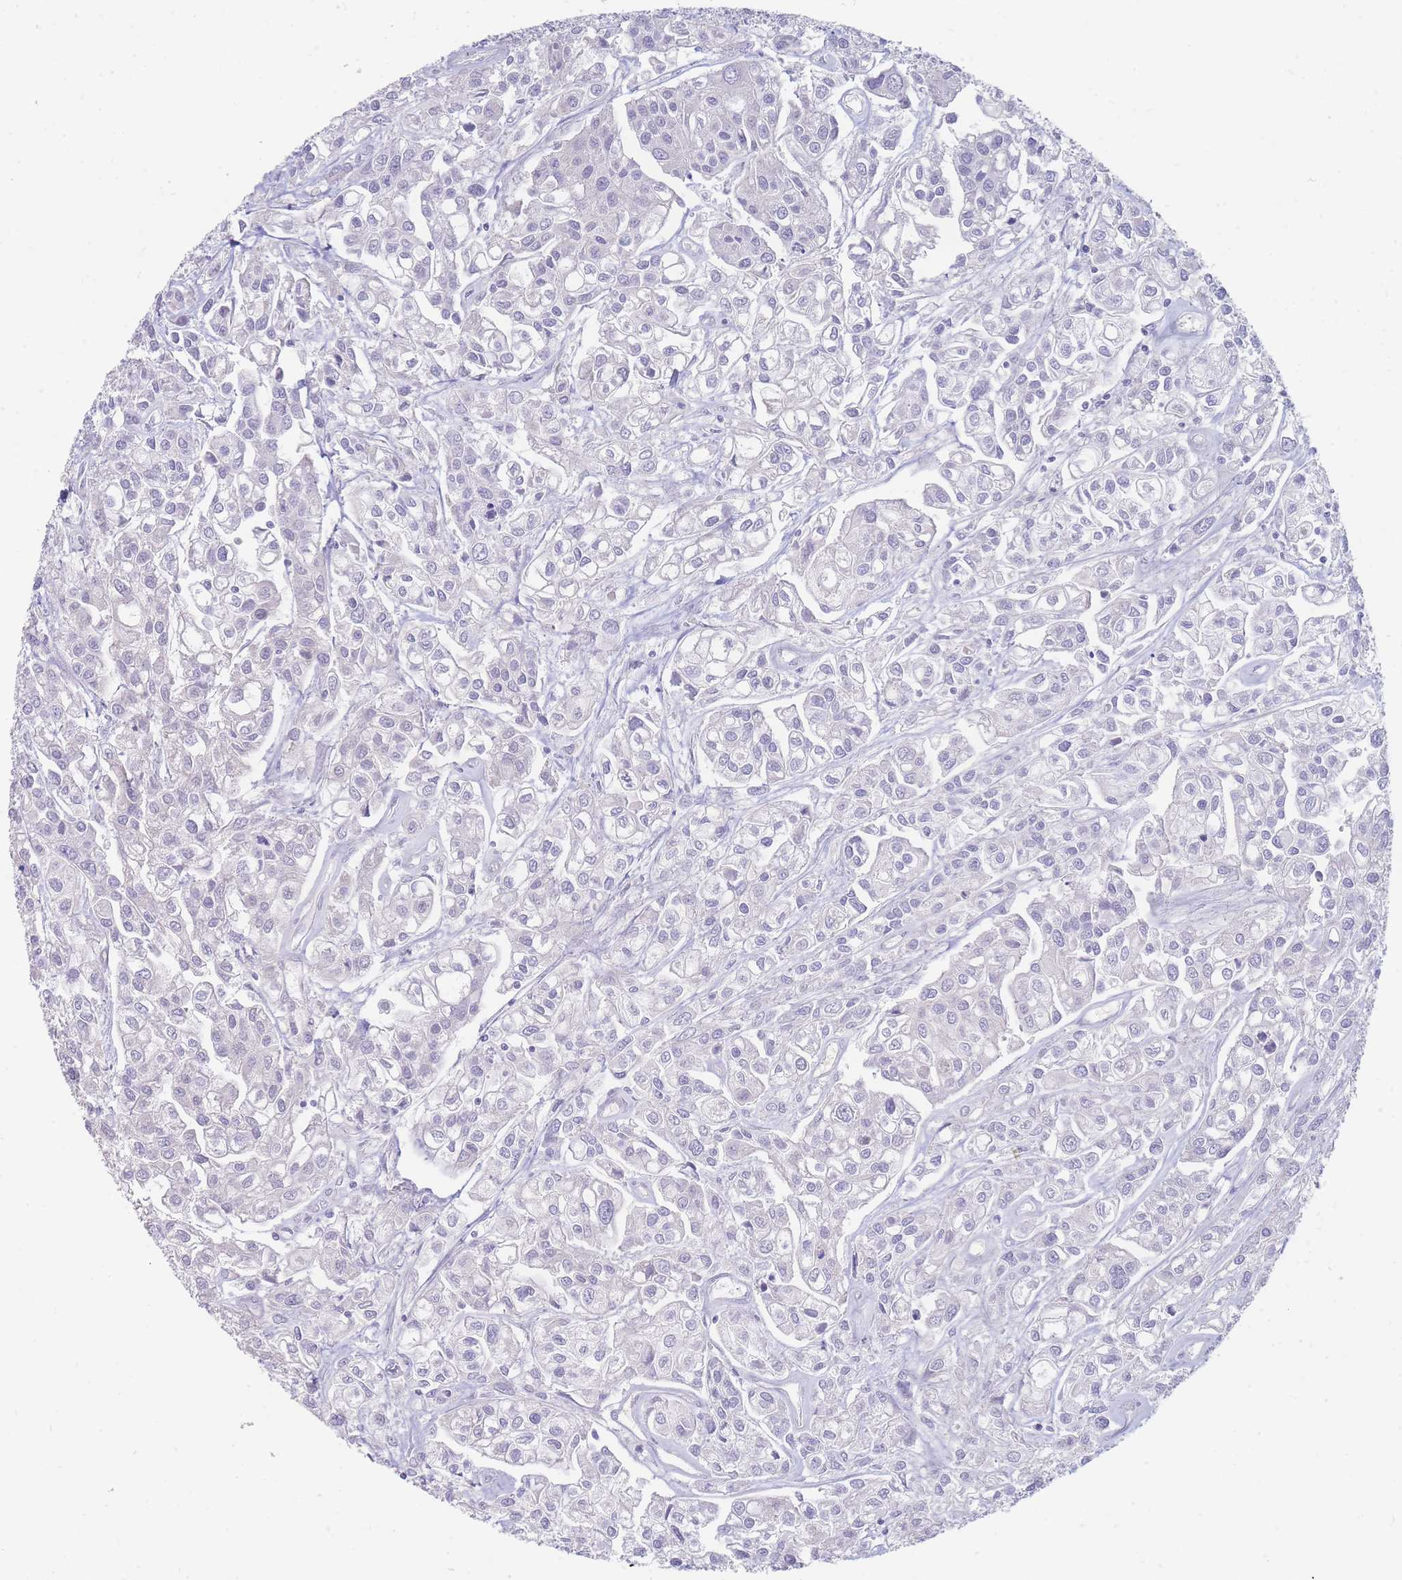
{"staining": {"intensity": "negative", "quantity": "none", "location": "none"}, "tissue": "urothelial cancer", "cell_type": "Tumor cells", "image_type": "cancer", "snomed": [{"axis": "morphology", "description": "Urothelial carcinoma, High grade"}, {"axis": "topography", "description": "Urinary bladder"}], "caption": "This is a image of immunohistochemistry (IHC) staining of urothelial cancer, which shows no positivity in tumor cells.", "gene": "HBG2", "patient": {"sex": "male", "age": 67}}